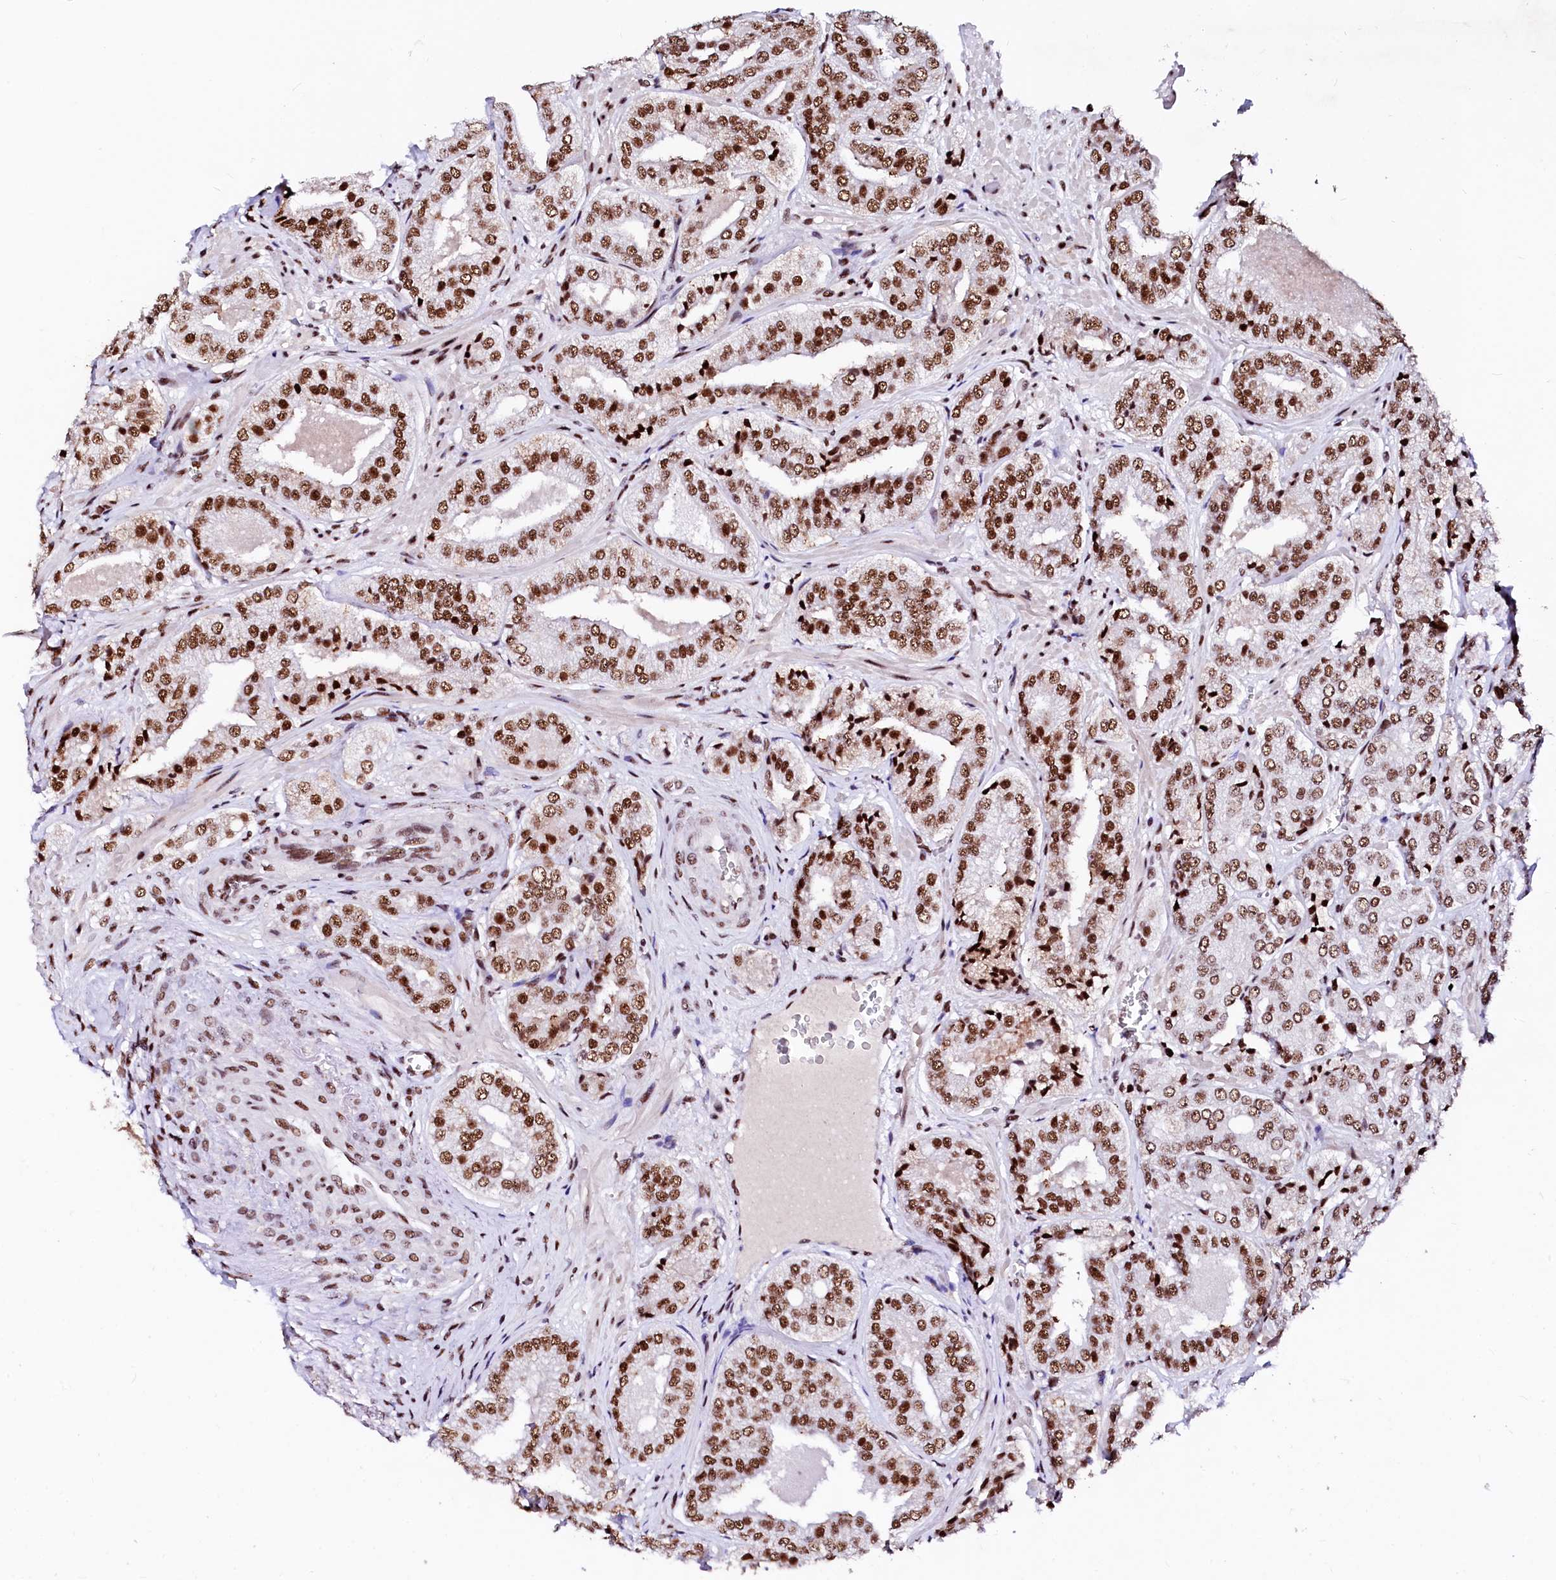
{"staining": {"intensity": "strong", "quantity": ">75%", "location": "nuclear"}, "tissue": "prostate cancer", "cell_type": "Tumor cells", "image_type": "cancer", "snomed": [{"axis": "morphology", "description": "Adenocarcinoma, High grade"}, {"axis": "topography", "description": "Prostate"}], "caption": "Immunohistochemical staining of prostate cancer (high-grade adenocarcinoma) displays strong nuclear protein positivity in approximately >75% of tumor cells.", "gene": "CPSF6", "patient": {"sex": "male", "age": 71}}